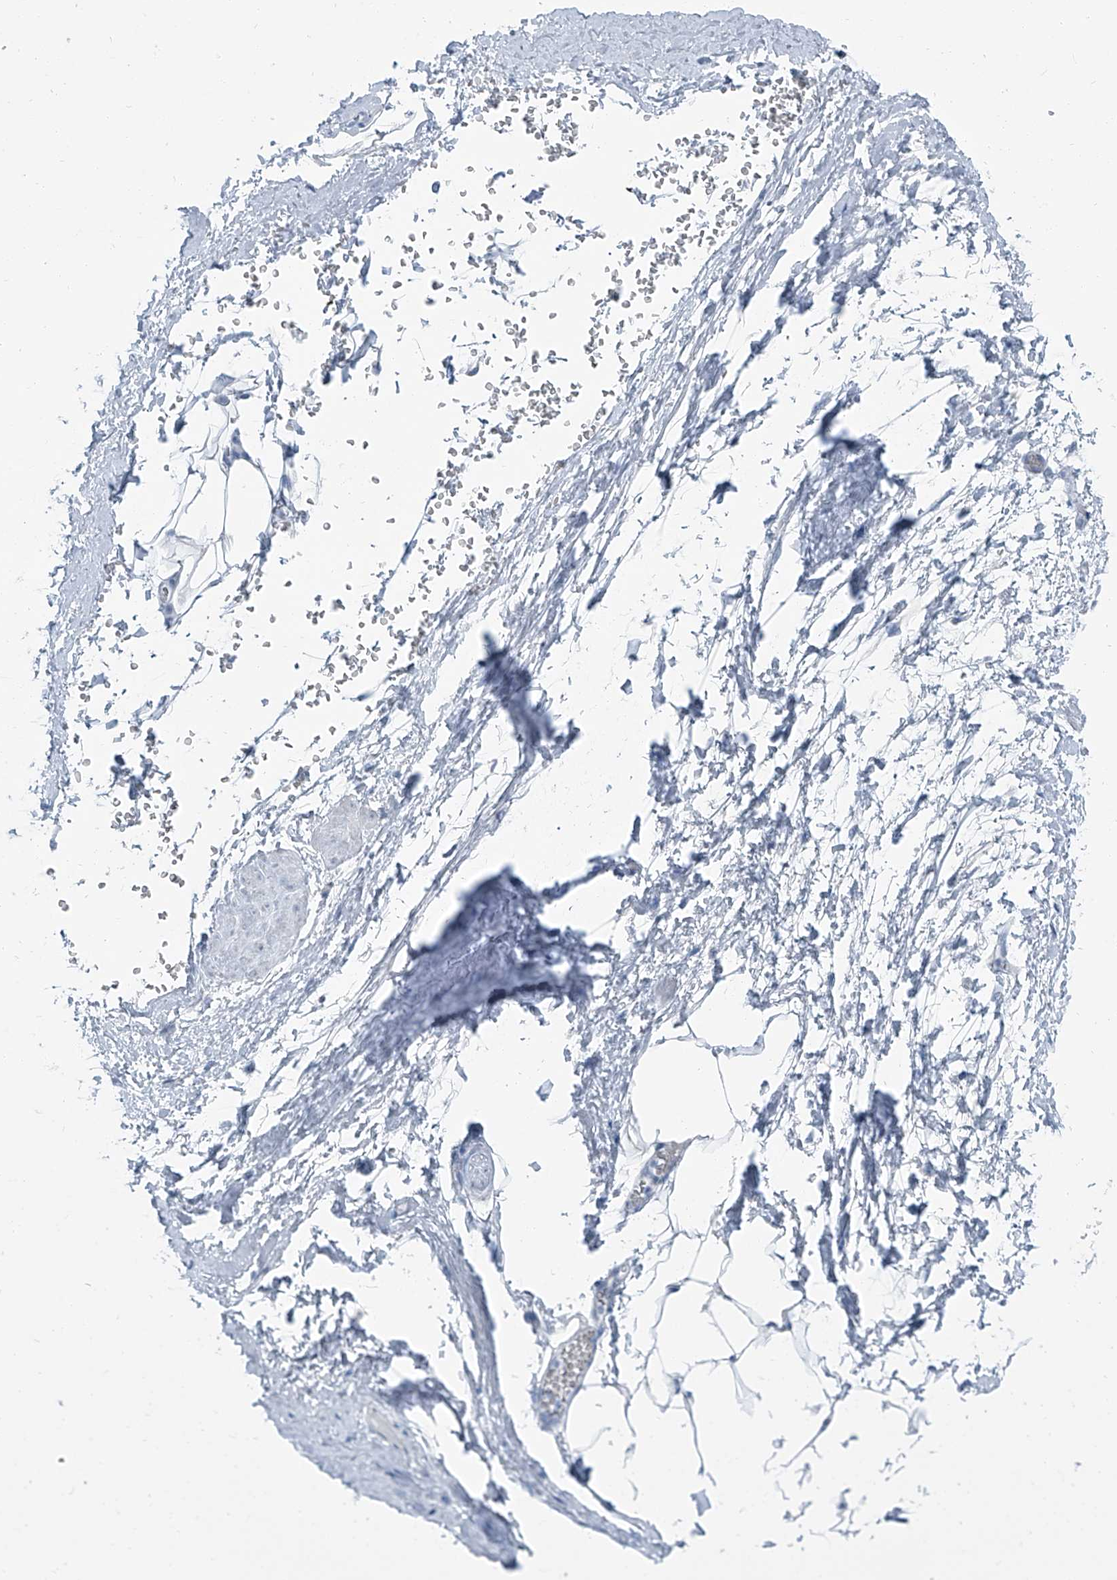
{"staining": {"intensity": "negative", "quantity": "none", "location": "none"}, "tissue": "adipose tissue", "cell_type": "Adipocytes", "image_type": "normal", "snomed": [{"axis": "morphology", "description": "Normal tissue, NOS"}, {"axis": "morphology", "description": "Adenocarcinoma, Low grade"}, {"axis": "topography", "description": "Prostate"}, {"axis": "topography", "description": "Peripheral nerve tissue"}], "caption": "This is a micrograph of IHC staining of normal adipose tissue, which shows no positivity in adipocytes. Brightfield microscopy of immunohistochemistry (IHC) stained with DAB (brown) and hematoxylin (blue), captured at high magnification.", "gene": "RGN", "patient": {"sex": "male", "age": 63}}